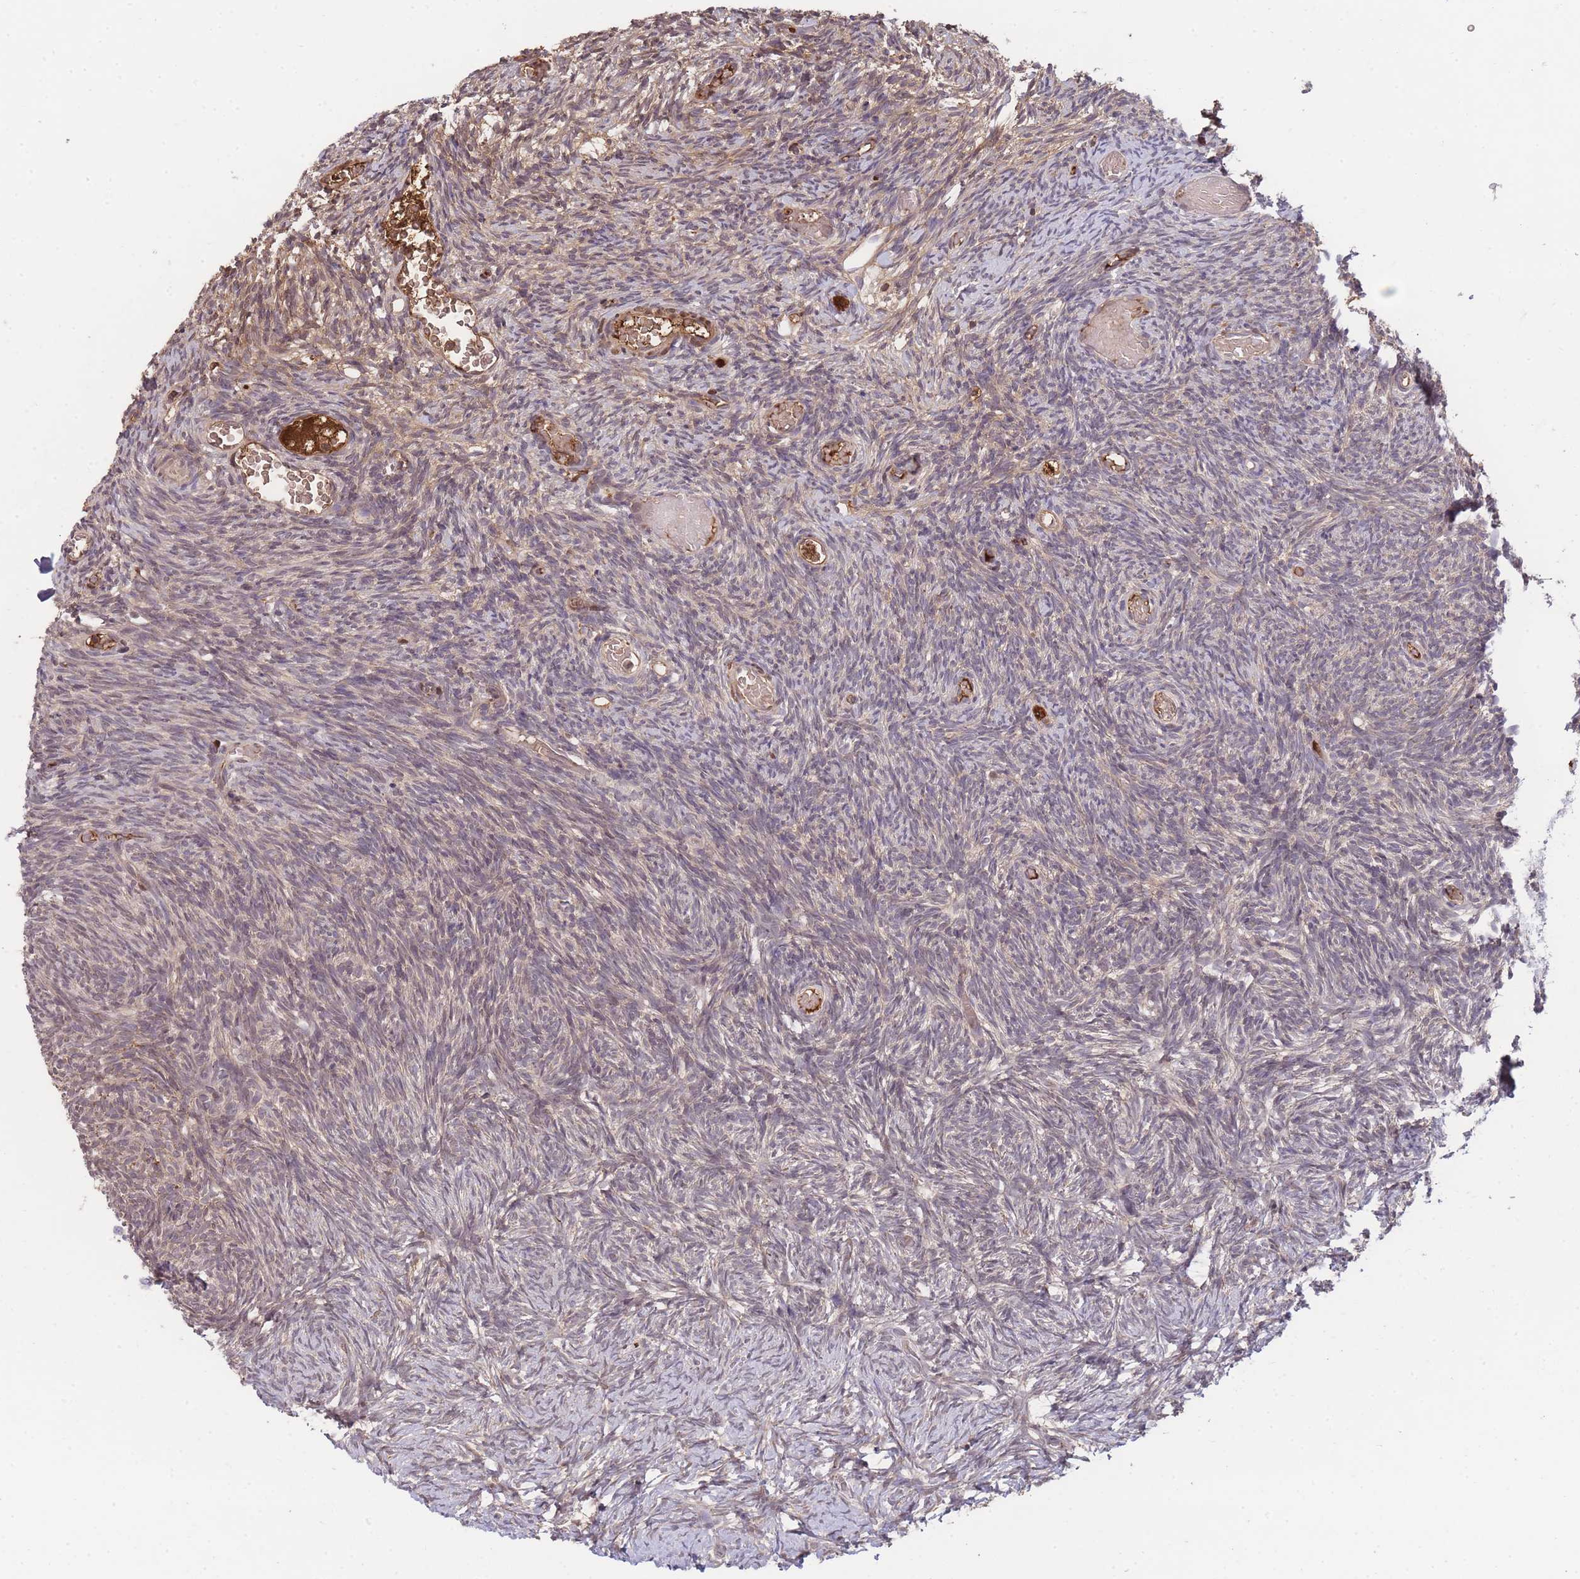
{"staining": {"intensity": "weak", "quantity": "25%-75%", "location": "cytoplasmic/membranous"}, "tissue": "ovary", "cell_type": "Ovarian stroma cells", "image_type": "normal", "snomed": [{"axis": "morphology", "description": "Normal tissue, NOS"}, {"axis": "topography", "description": "Ovary"}], "caption": "Ovary stained with immunohistochemistry (IHC) shows weak cytoplasmic/membranous positivity in approximately 25%-75% of ovarian stroma cells. (DAB (3,3'-diaminobenzidine) = brown stain, brightfield microscopy at high magnification).", "gene": "RALGDS", "patient": {"sex": "female", "age": 39}}